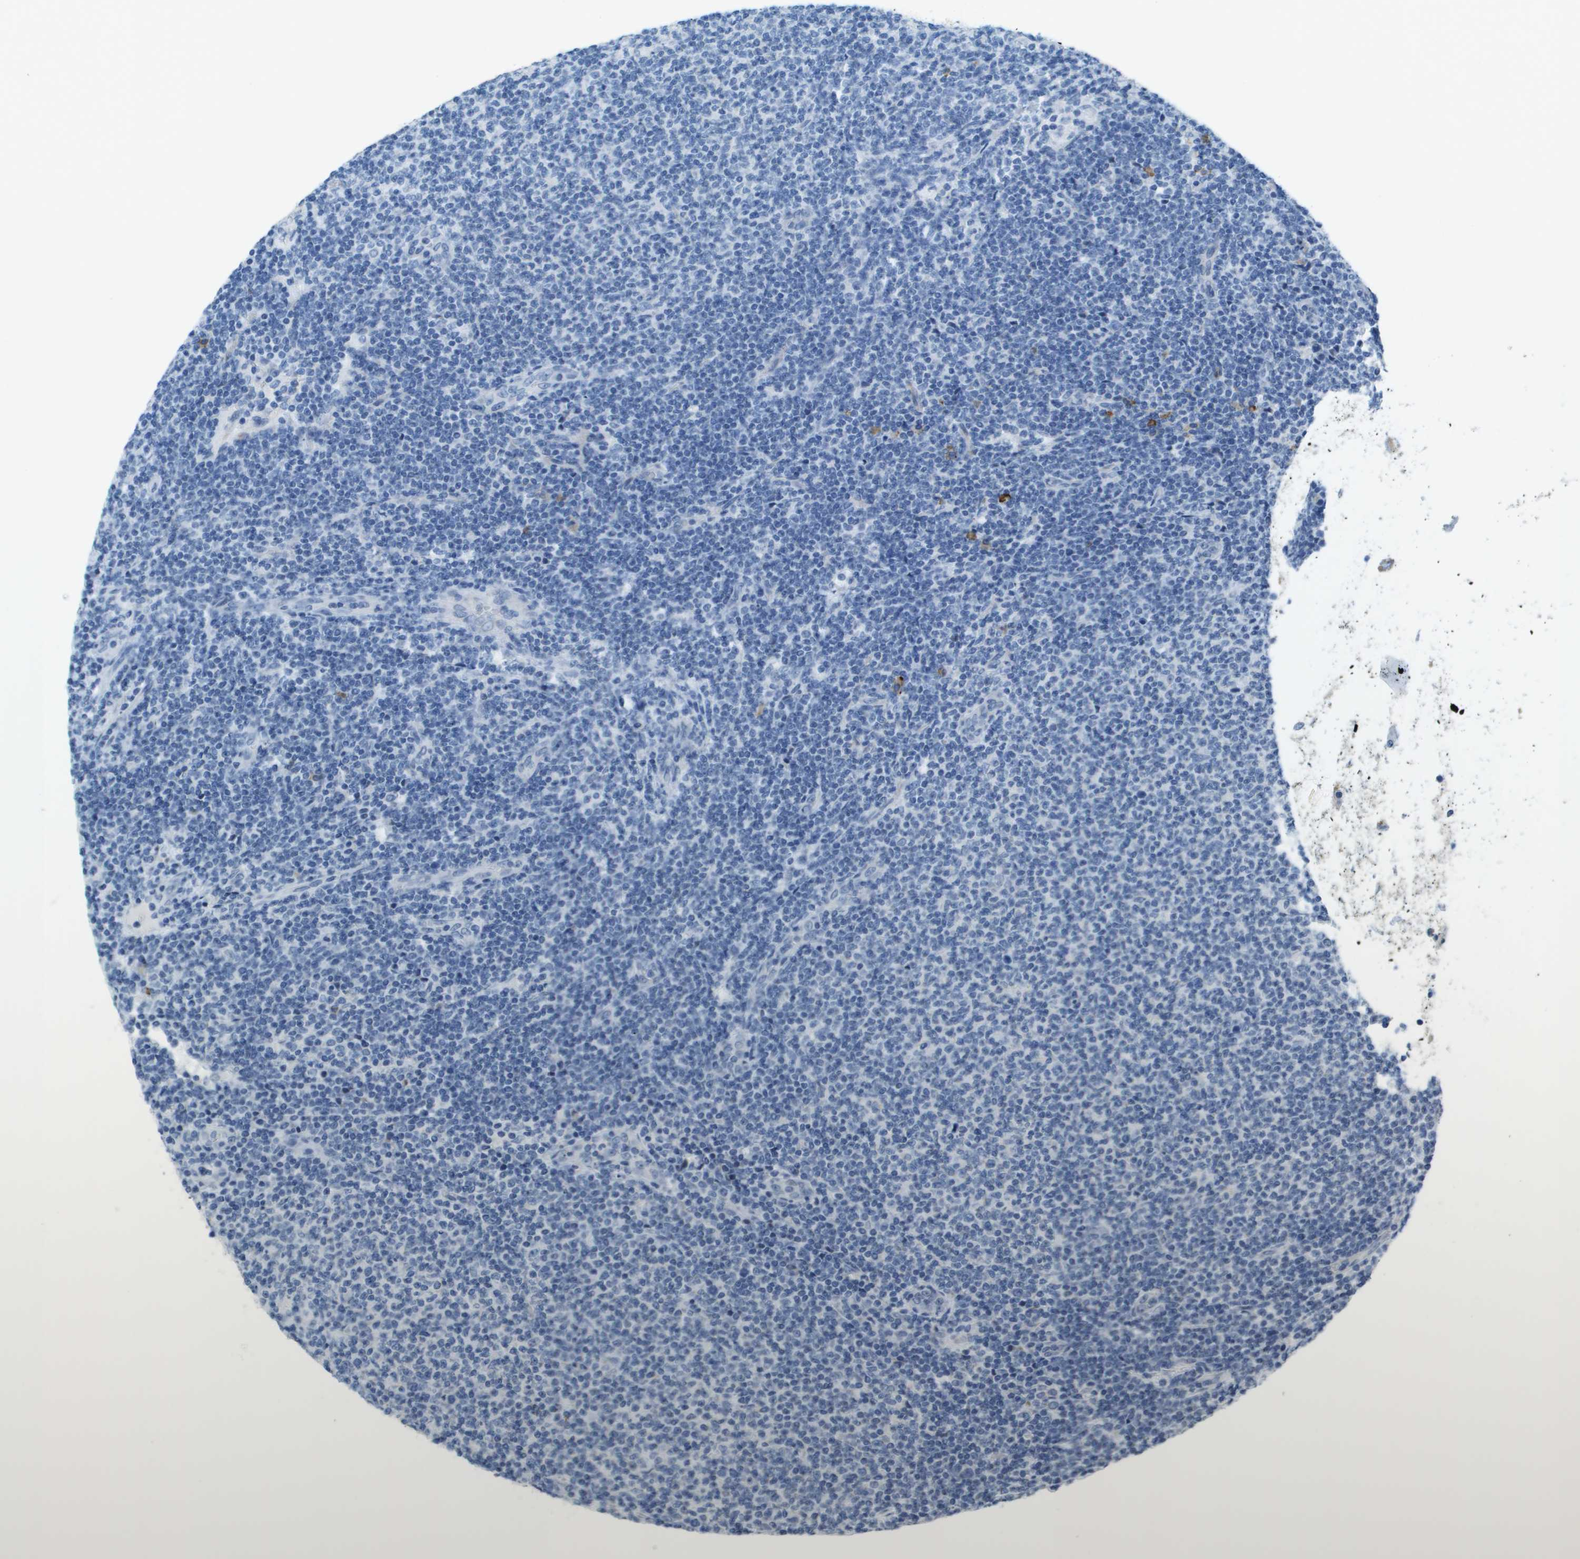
{"staining": {"intensity": "negative", "quantity": "none", "location": "none"}, "tissue": "lymphoma", "cell_type": "Tumor cells", "image_type": "cancer", "snomed": [{"axis": "morphology", "description": "Malignant lymphoma, non-Hodgkin's type, Low grade"}, {"axis": "topography", "description": "Lymph node"}], "caption": "Lymphoma was stained to show a protein in brown. There is no significant staining in tumor cells. (Stains: DAB (3,3'-diaminobenzidine) immunohistochemistry (IHC) with hematoxylin counter stain, Microscopy: brightfield microscopy at high magnification).", "gene": "SDC1", "patient": {"sex": "male", "age": 66}}